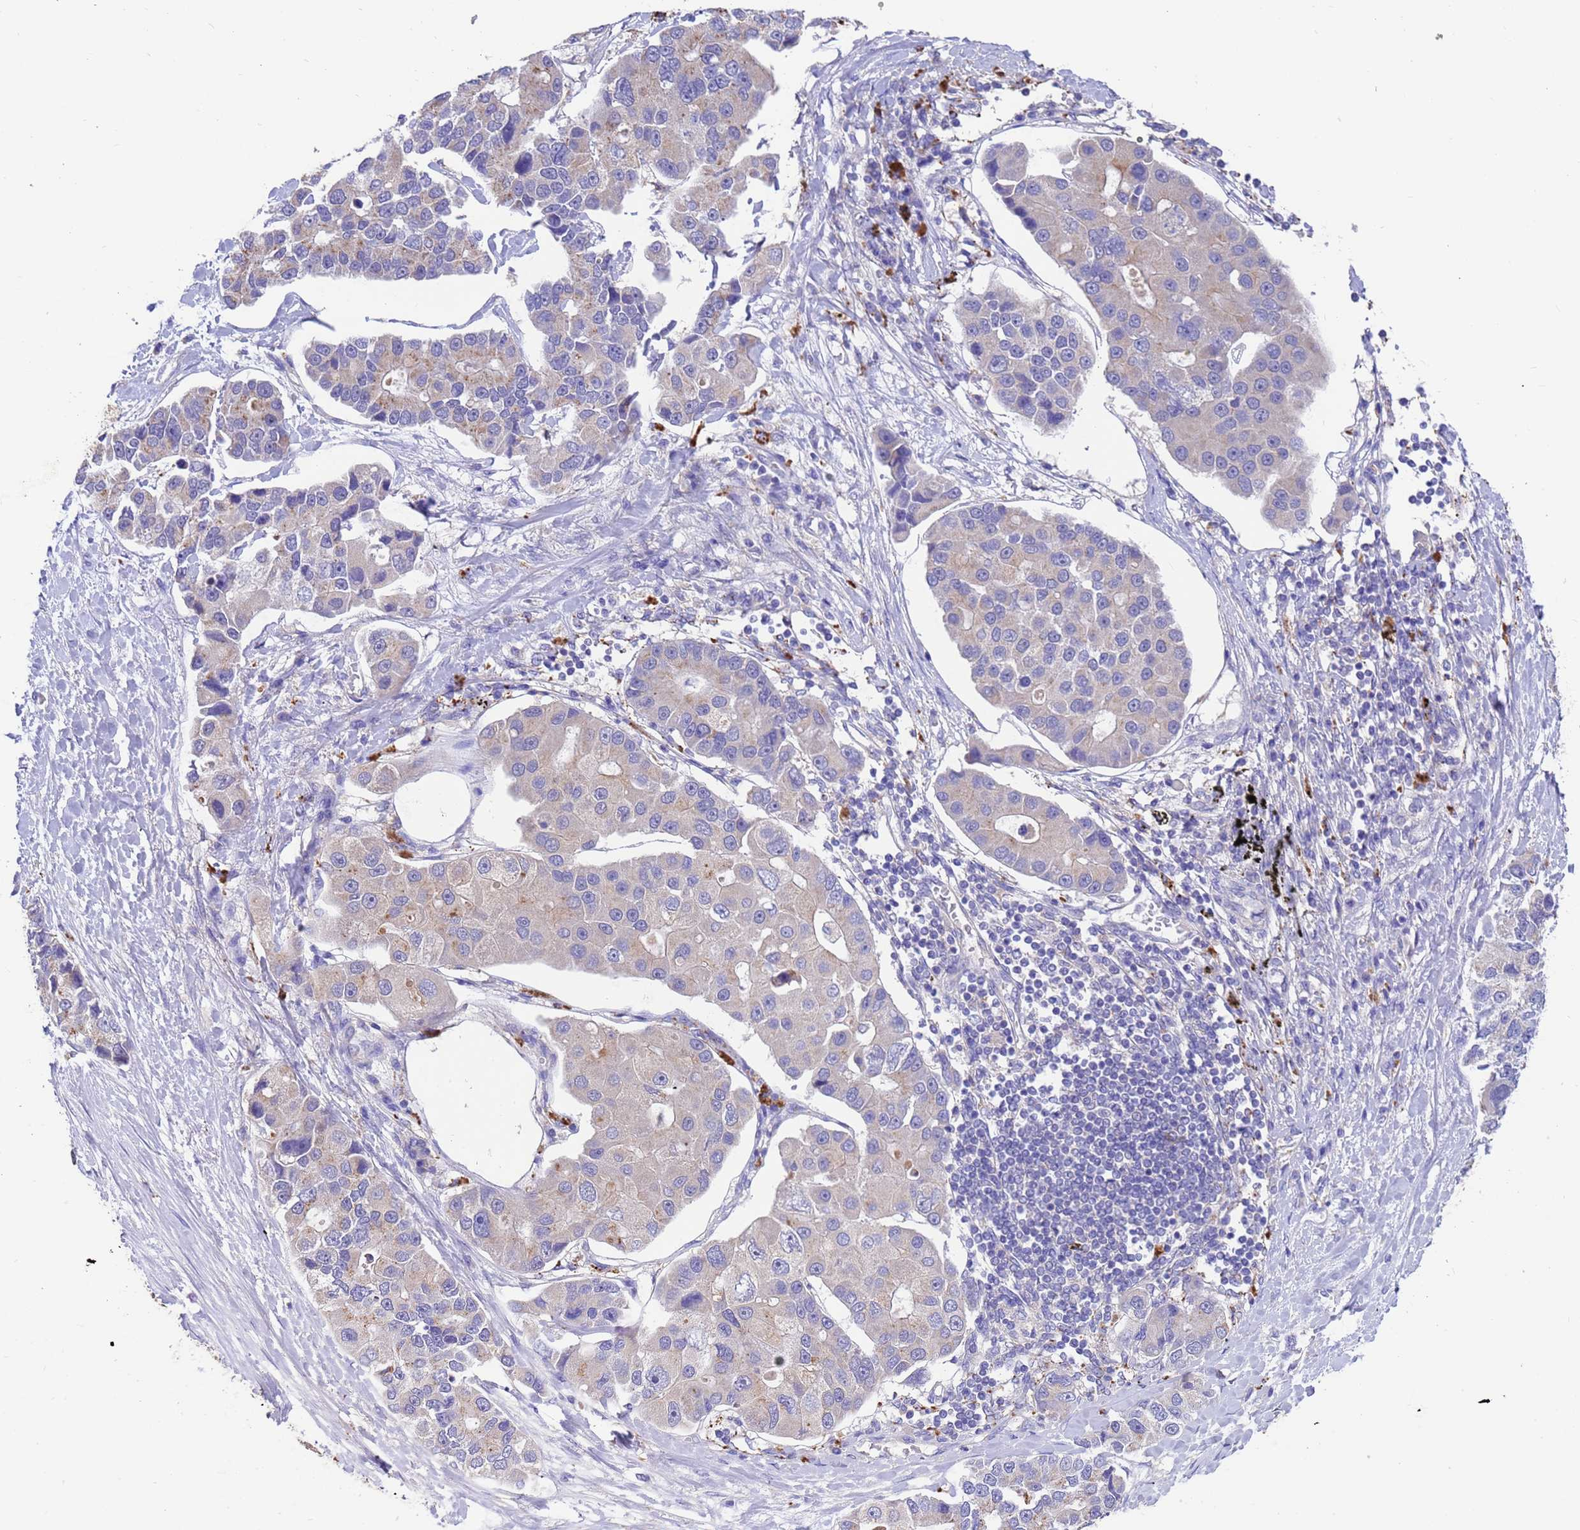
{"staining": {"intensity": "weak", "quantity": "<25%", "location": "cytoplasmic/membranous"}, "tissue": "lung cancer", "cell_type": "Tumor cells", "image_type": "cancer", "snomed": [{"axis": "morphology", "description": "Adenocarcinoma, NOS"}, {"axis": "topography", "description": "Lung"}], "caption": "This is an immunohistochemistry image of human lung cancer (adenocarcinoma). There is no expression in tumor cells.", "gene": "SRL", "patient": {"sex": "female", "age": 54}}